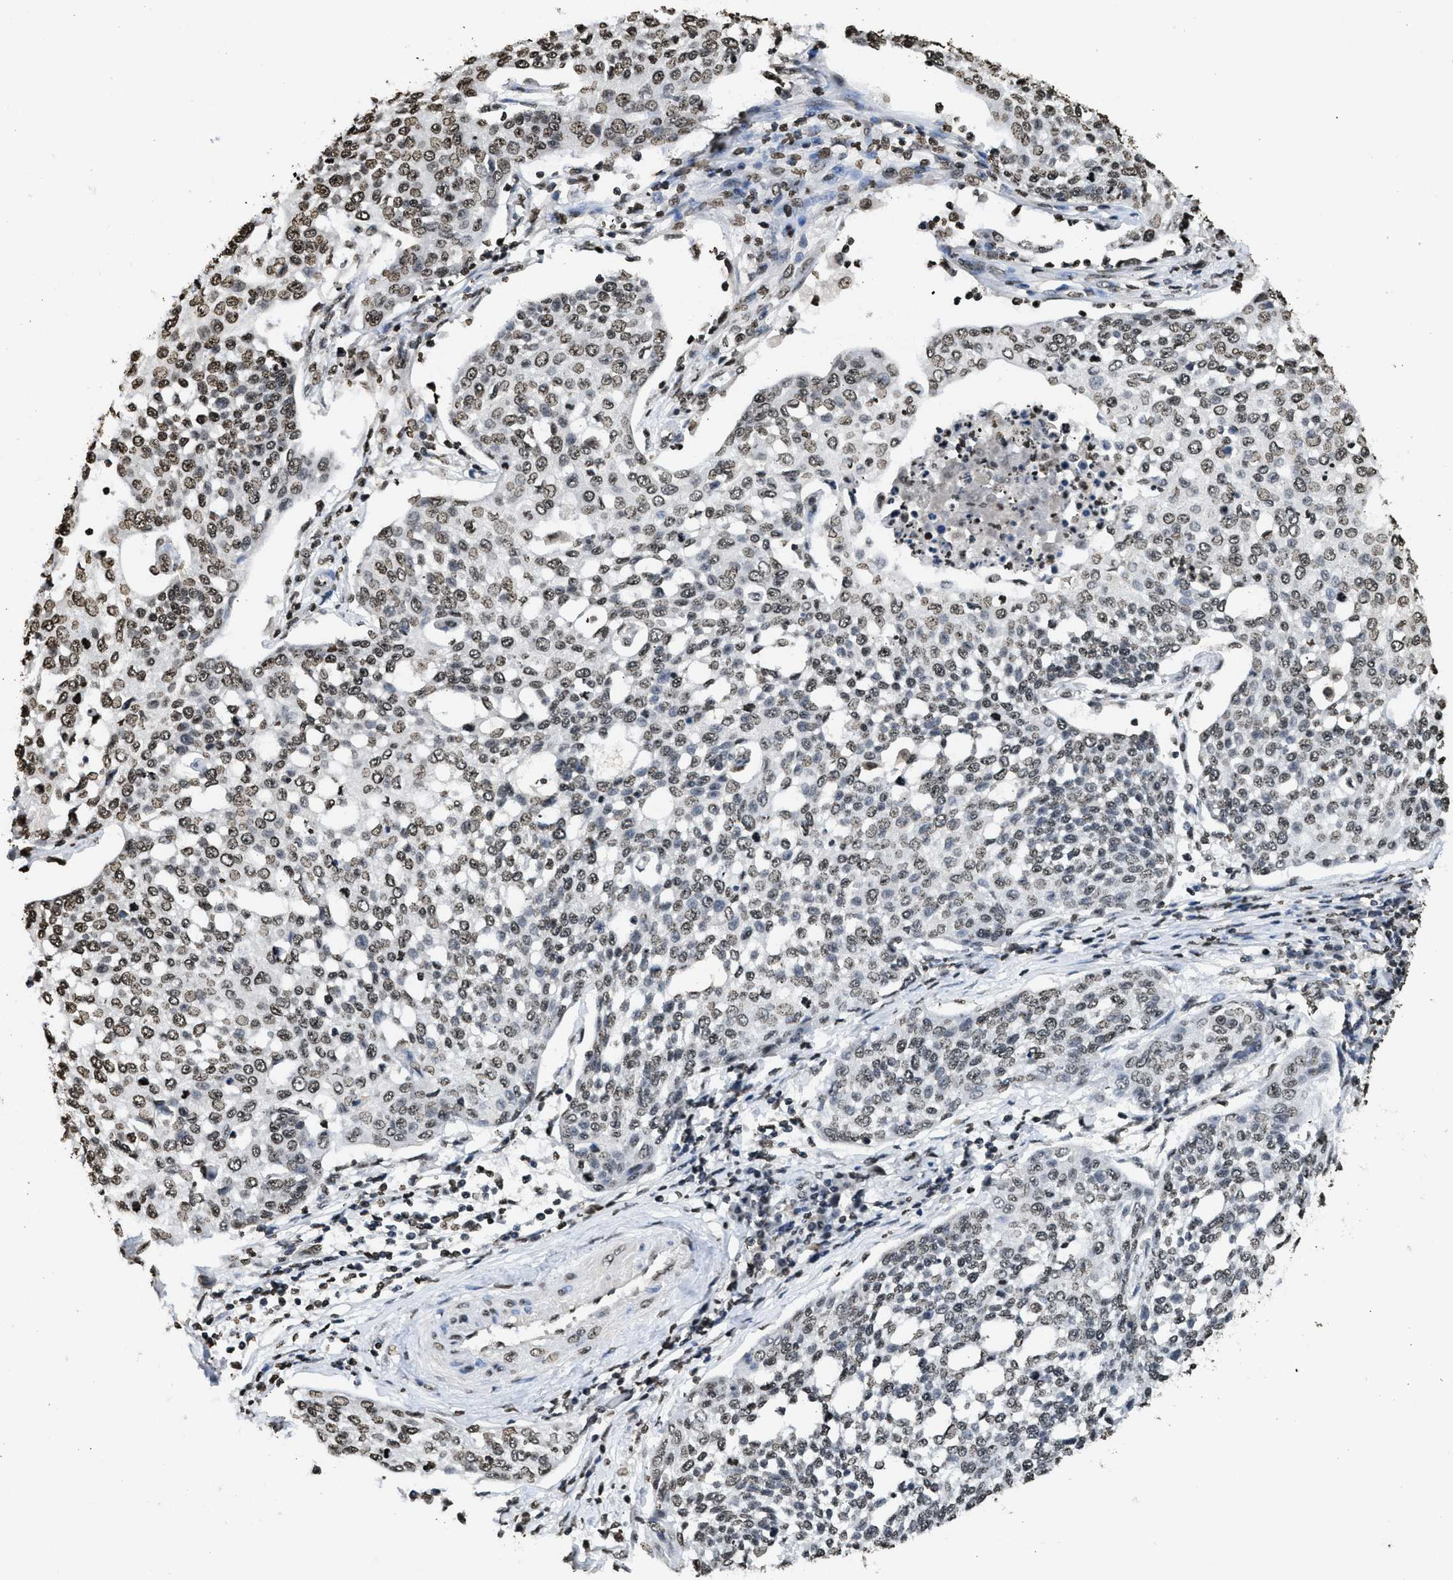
{"staining": {"intensity": "moderate", "quantity": ">75%", "location": "nuclear"}, "tissue": "cervical cancer", "cell_type": "Tumor cells", "image_type": "cancer", "snomed": [{"axis": "morphology", "description": "Squamous cell carcinoma, NOS"}, {"axis": "topography", "description": "Cervix"}], "caption": "This image exhibits IHC staining of human cervical cancer (squamous cell carcinoma), with medium moderate nuclear positivity in about >75% of tumor cells.", "gene": "RRAGC", "patient": {"sex": "female", "age": 34}}